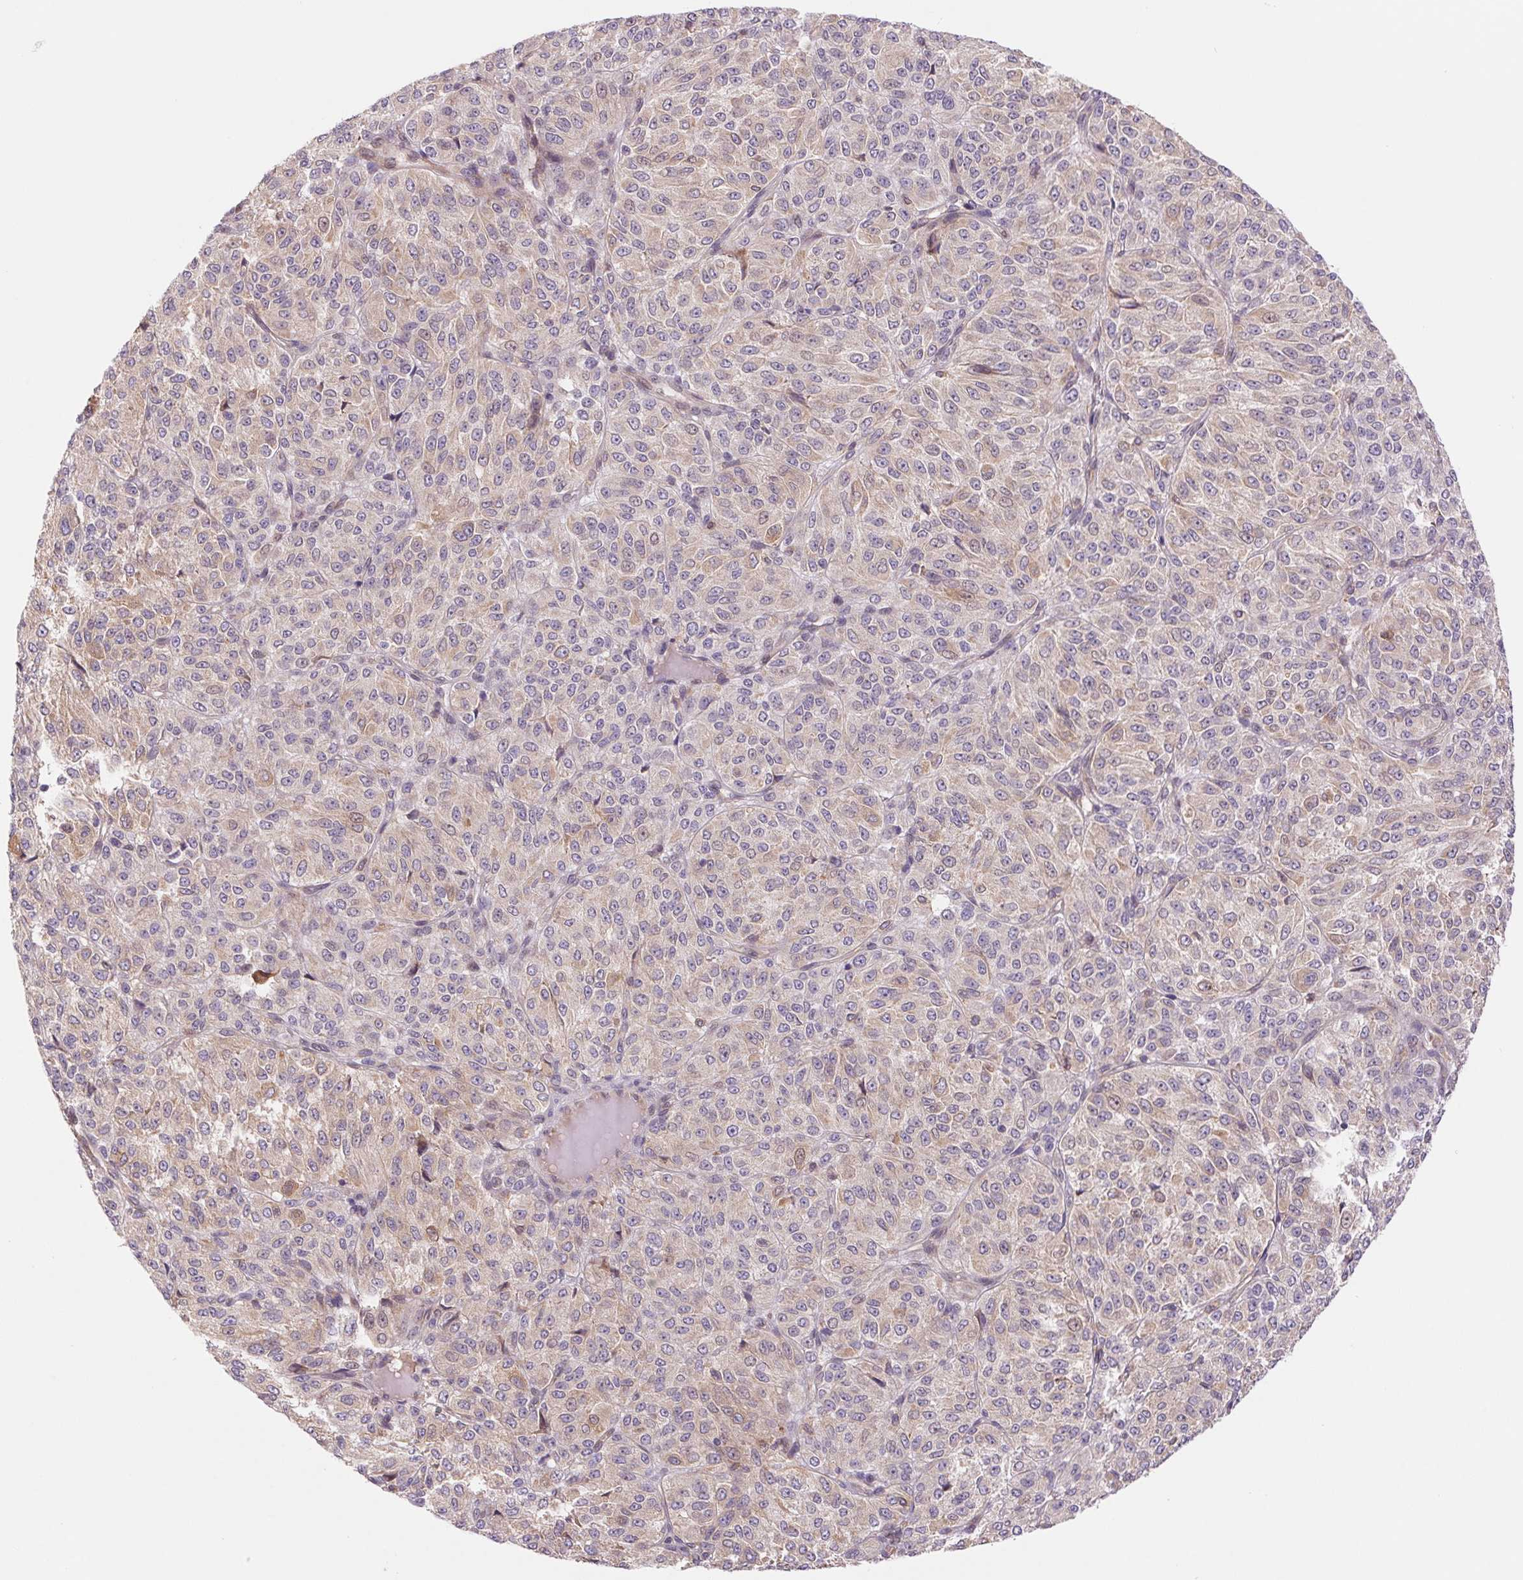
{"staining": {"intensity": "weak", "quantity": "25%-75%", "location": "cytoplasmic/membranous"}, "tissue": "melanoma", "cell_type": "Tumor cells", "image_type": "cancer", "snomed": [{"axis": "morphology", "description": "Malignant melanoma, Metastatic site"}, {"axis": "topography", "description": "Brain"}], "caption": "DAB (3,3'-diaminobenzidine) immunohistochemical staining of human malignant melanoma (metastatic site) demonstrates weak cytoplasmic/membranous protein staining in about 25%-75% of tumor cells.", "gene": "KLHL20", "patient": {"sex": "female", "age": 56}}